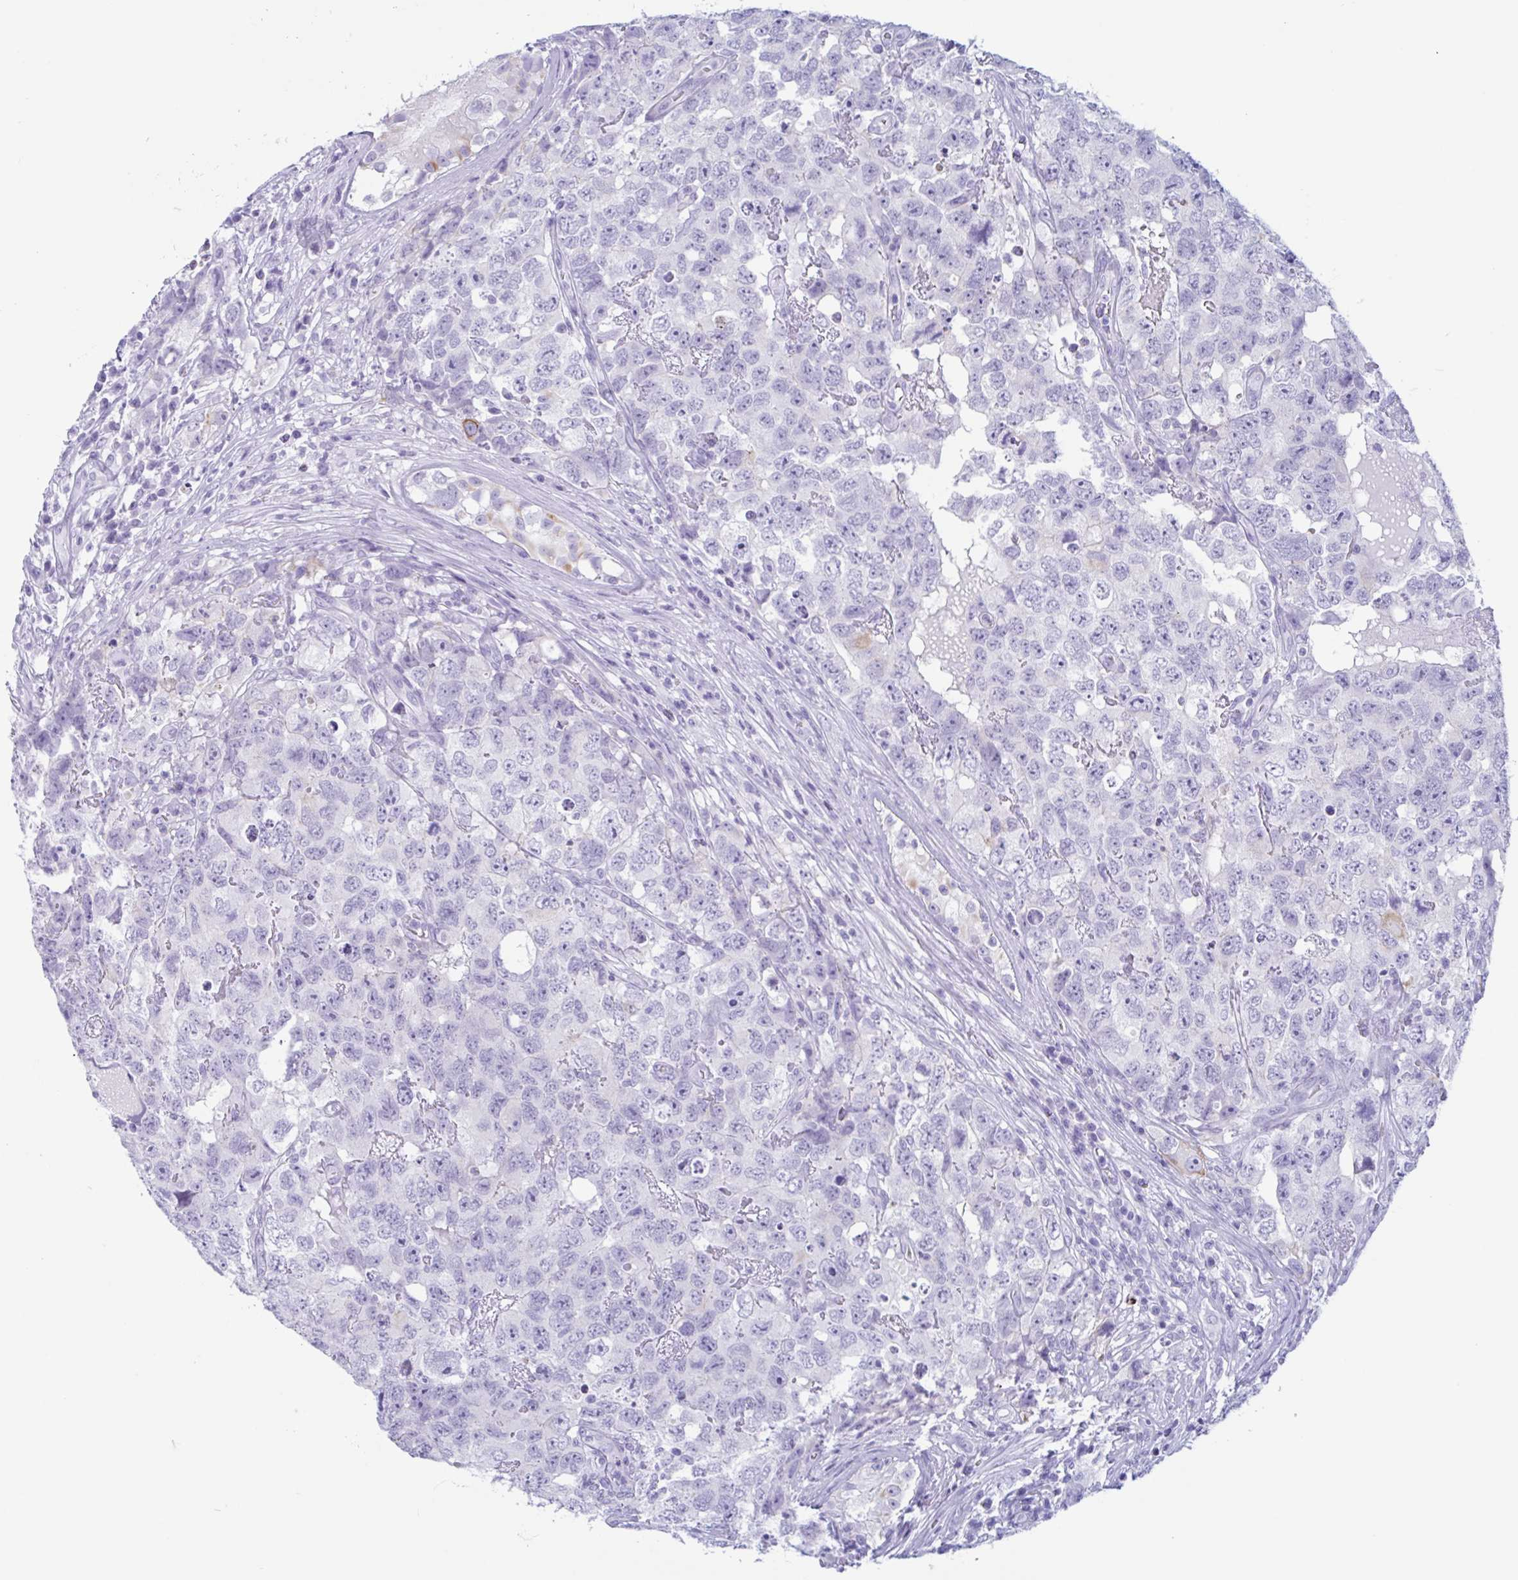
{"staining": {"intensity": "negative", "quantity": "none", "location": "none"}, "tissue": "testis cancer", "cell_type": "Tumor cells", "image_type": "cancer", "snomed": [{"axis": "morphology", "description": "Carcinoma, Embryonal, NOS"}, {"axis": "topography", "description": "Testis"}], "caption": "An image of testis embryonal carcinoma stained for a protein displays no brown staining in tumor cells. Nuclei are stained in blue.", "gene": "DTWD2", "patient": {"sex": "male", "age": 22}}